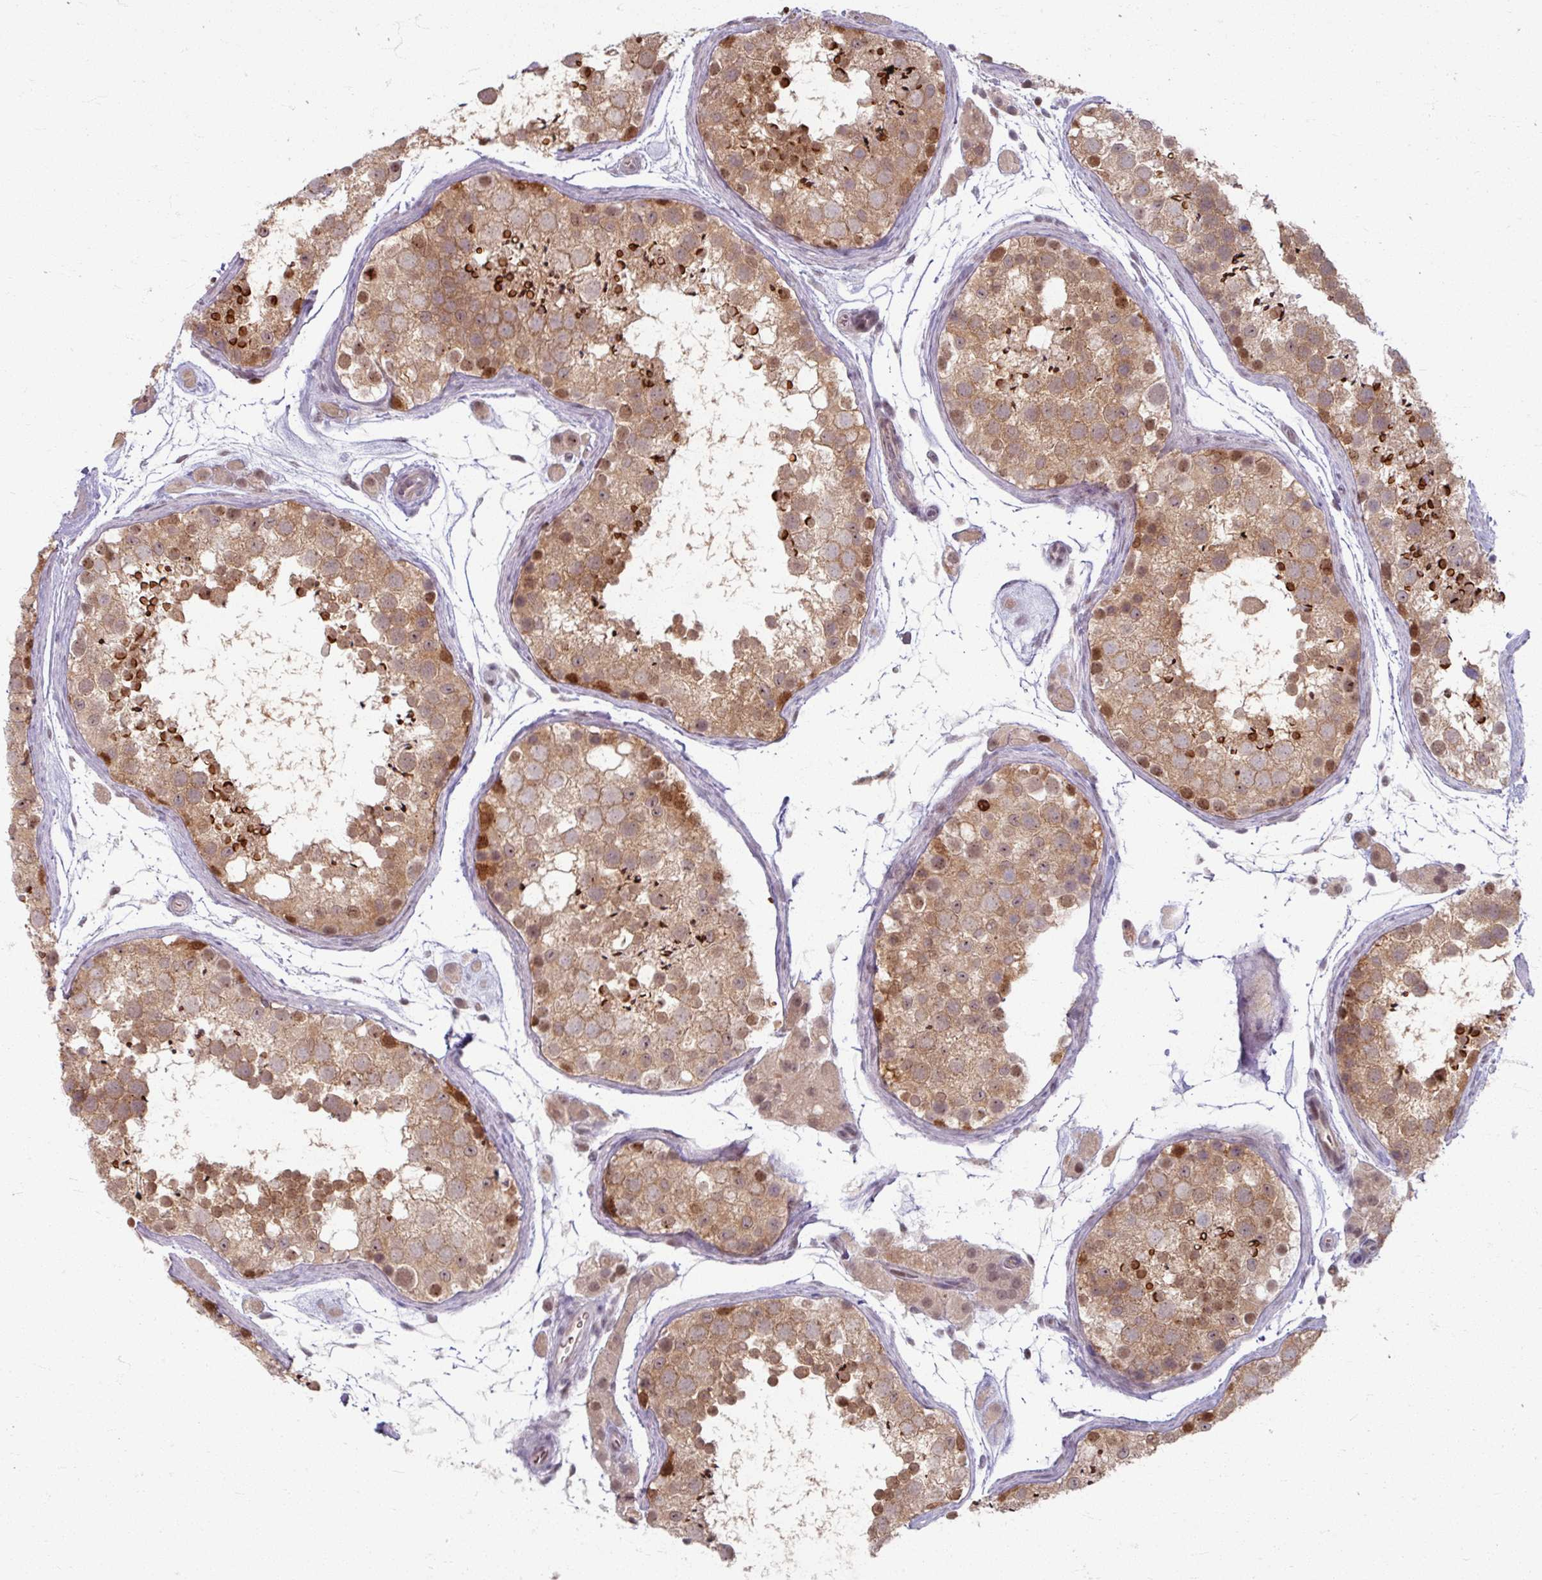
{"staining": {"intensity": "moderate", "quantity": ">75%", "location": "cytoplasmic/membranous,nuclear"}, "tissue": "testis", "cell_type": "Cells in seminiferous ducts", "image_type": "normal", "snomed": [{"axis": "morphology", "description": "Normal tissue, NOS"}, {"axis": "topography", "description": "Testis"}], "caption": "Immunohistochemistry (IHC) of benign testis demonstrates medium levels of moderate cytoplasmic/membranous,nuclear expression in approximately >75% of cells in seminiferous ducts.", "gene": "KLC3", "patient": {"sex": "male", "age": 41}}